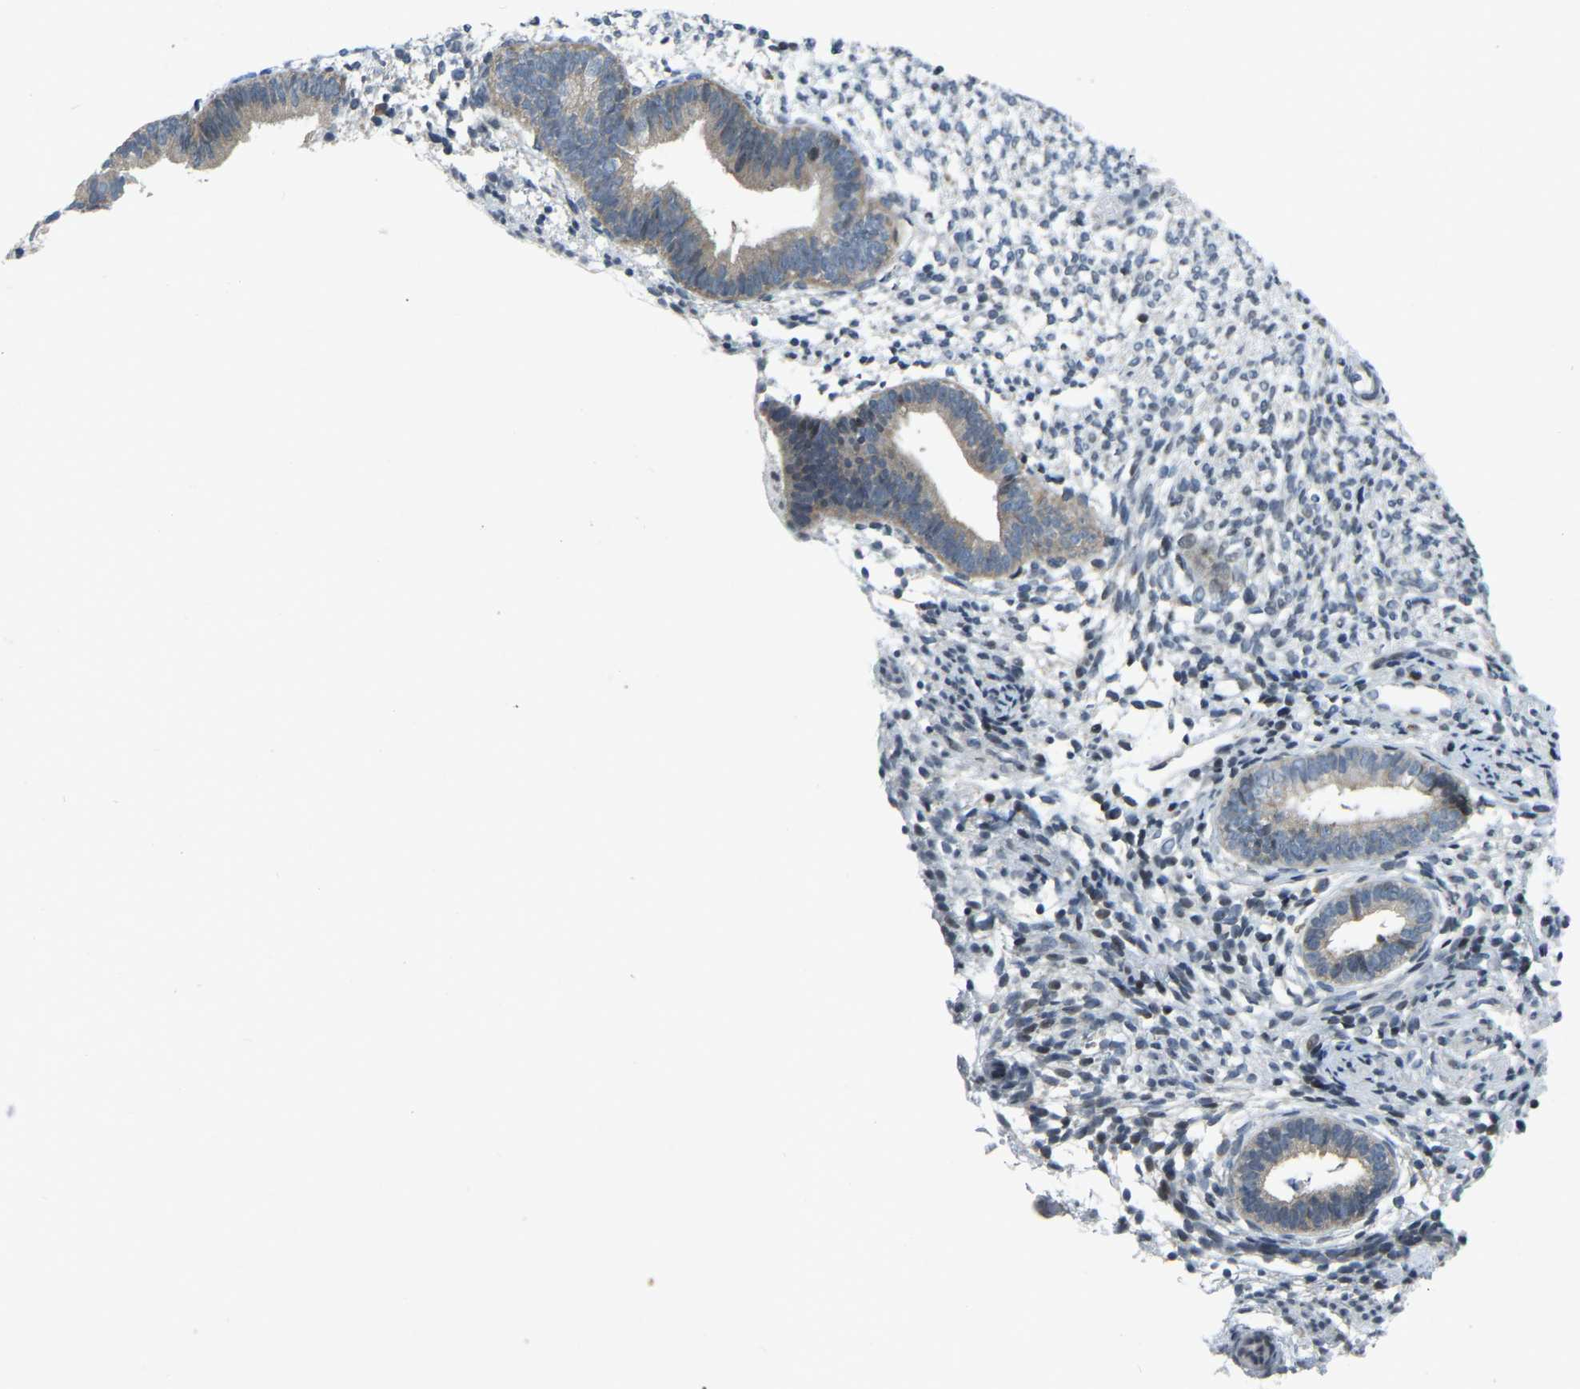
{"staining": {"intensity": "negative", "quantity": "none", "location": "none"}, "tissue": "endometrium", "cell_type": "Cells in endometrial stroma", "image_type": "normal", "snomed": [{"axis": "morphology", "description": "Normal tissue, NOS"}, {"axis": "topography", "description": "Endometrium"}], "caption": "This is an immunohistochemistry micrograph of unremarkable endometrium. There is no positivity in cells in endometrial stroma.", "gene": "ENSG00000283765", "patient": {"sex": "female", "age": 46}}